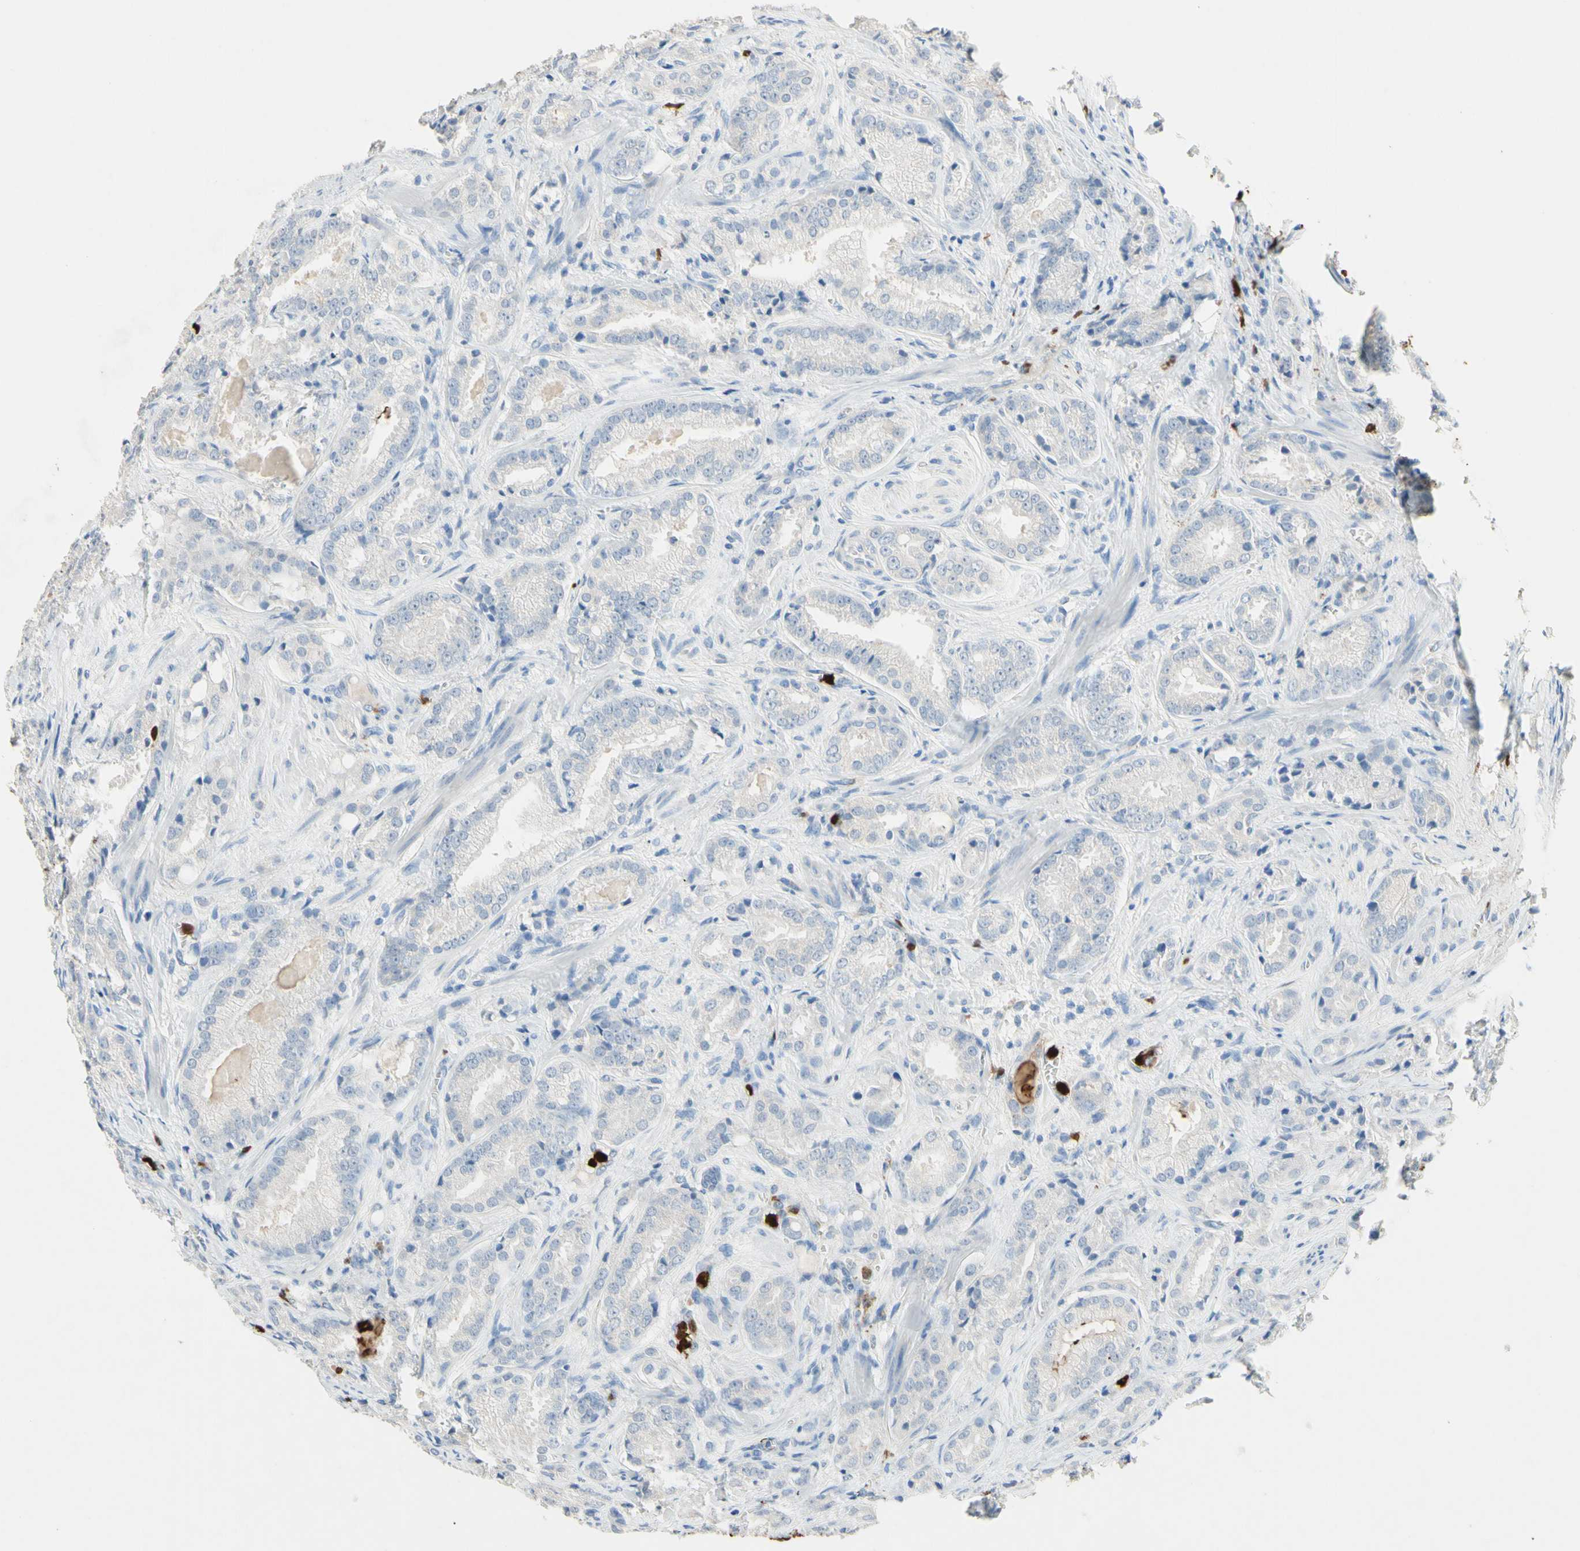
{"staining": {"intensity": "negative", "quantity": "none", "location": "none"}, "tissue": "prostate cancer", "cell_type": "Tumor cells", "image_type": "cancer", "snomed": [{"axis": "morphology", "description": "Adenocarcinoma, High grade"}, {"axis": "topography", "description": "Prostate"}], "caption": "High-grade adenocarcinoma (prostate) stained for a protein using IHC demonstrates no staining tumor cells.", "gene": "NFKBIZ", "patient": {"sex": "male", "age": 64}}